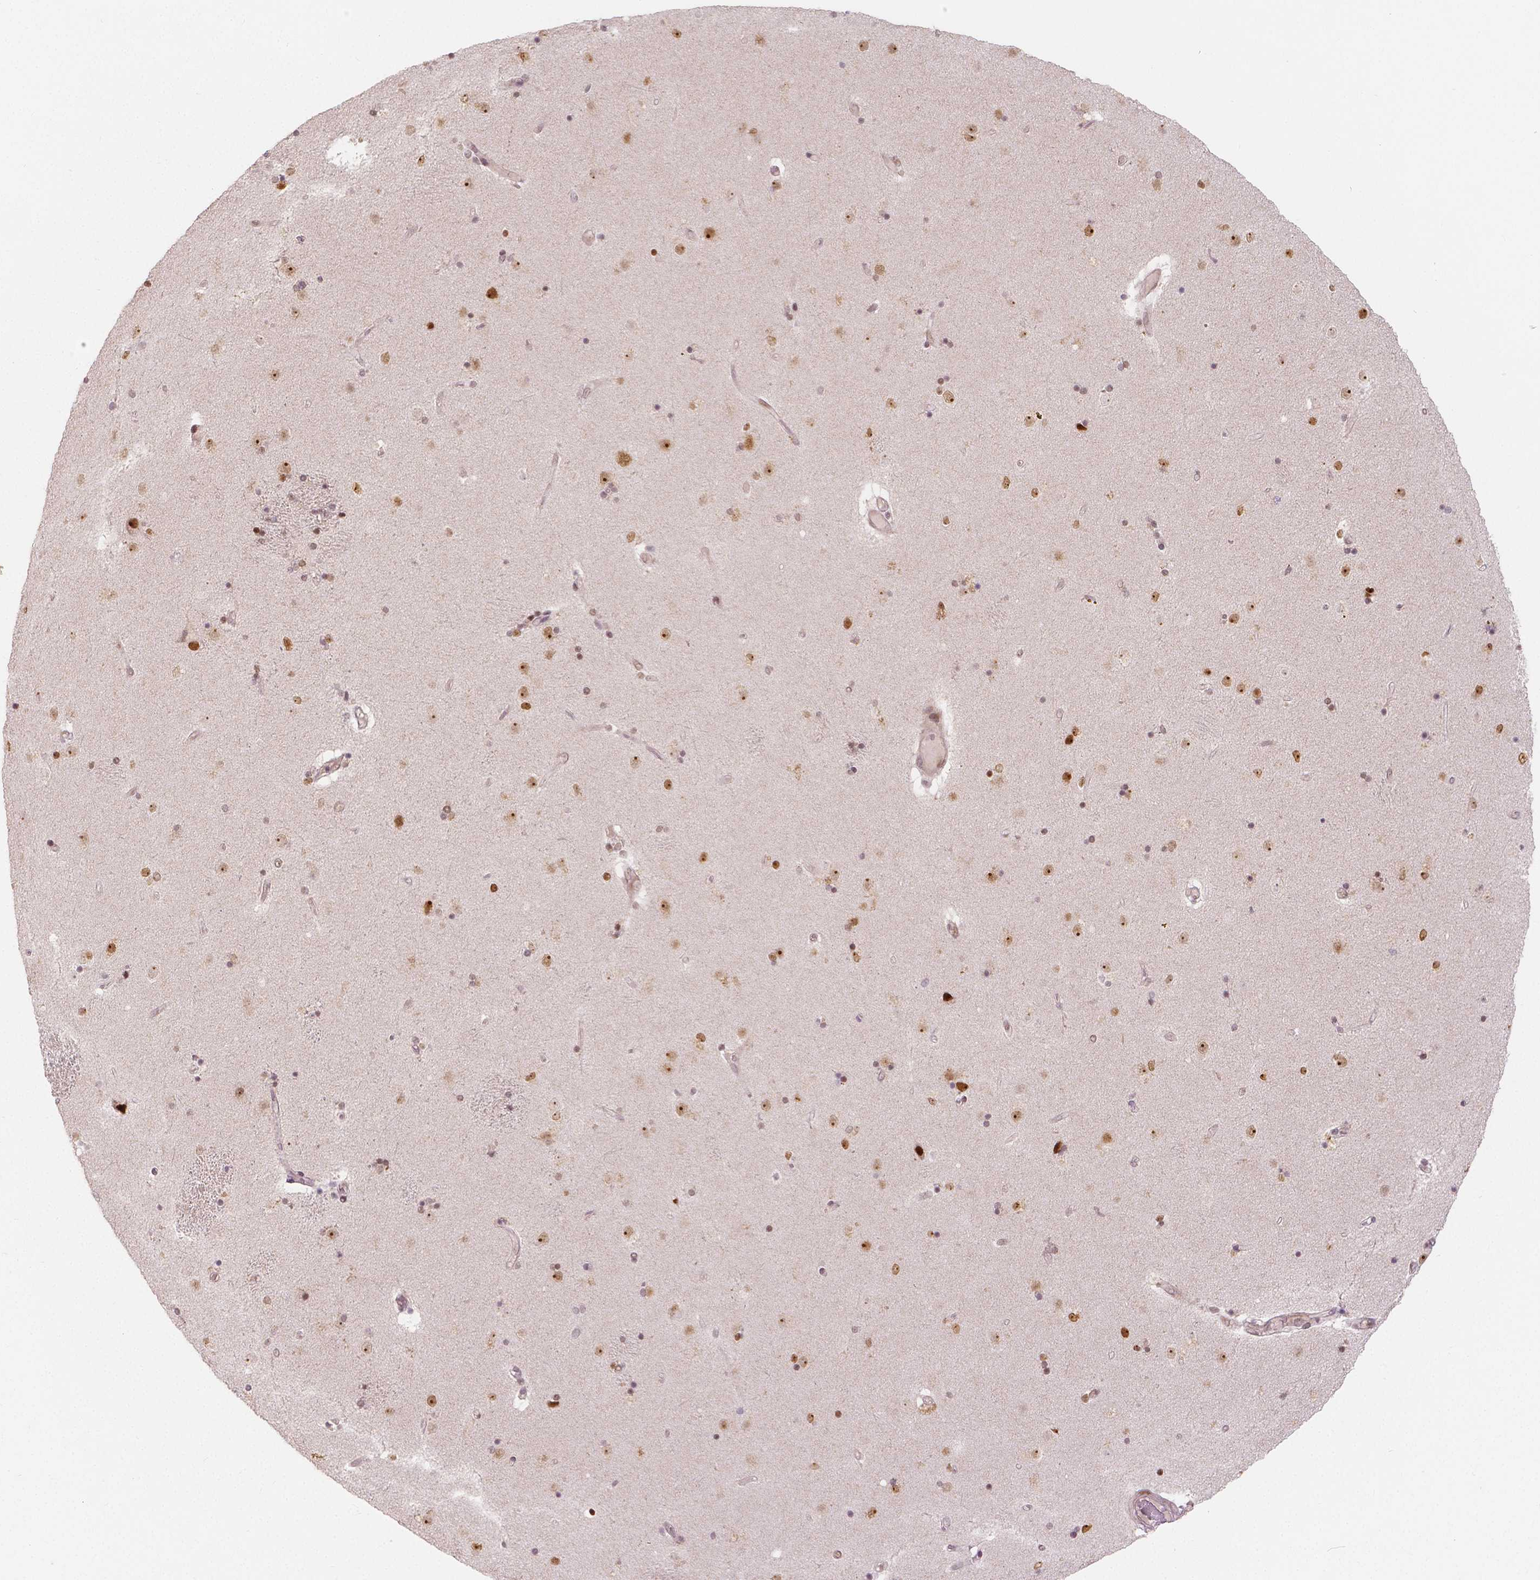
{"staining": {"intensity": "weak", "quantity": "<25%", "location": "nuclear"}, "tissue": "caudate", "cell_type": "Glial cells", "image_type": "normal", "snomed": [{"axis": "morphology", "description": "Normal tissue, NOS"}, {"axis": "topography", "description": "Lateral ventricle wall"}], "caption": "IHC histopathology image of benign caudate: caudate stained with DAB (3,3'-diaminobenzidine) exhibits no significant protein expression in glial cells.", "gene": "NSD2", "patient": {"sex": "female", "age": 71}}